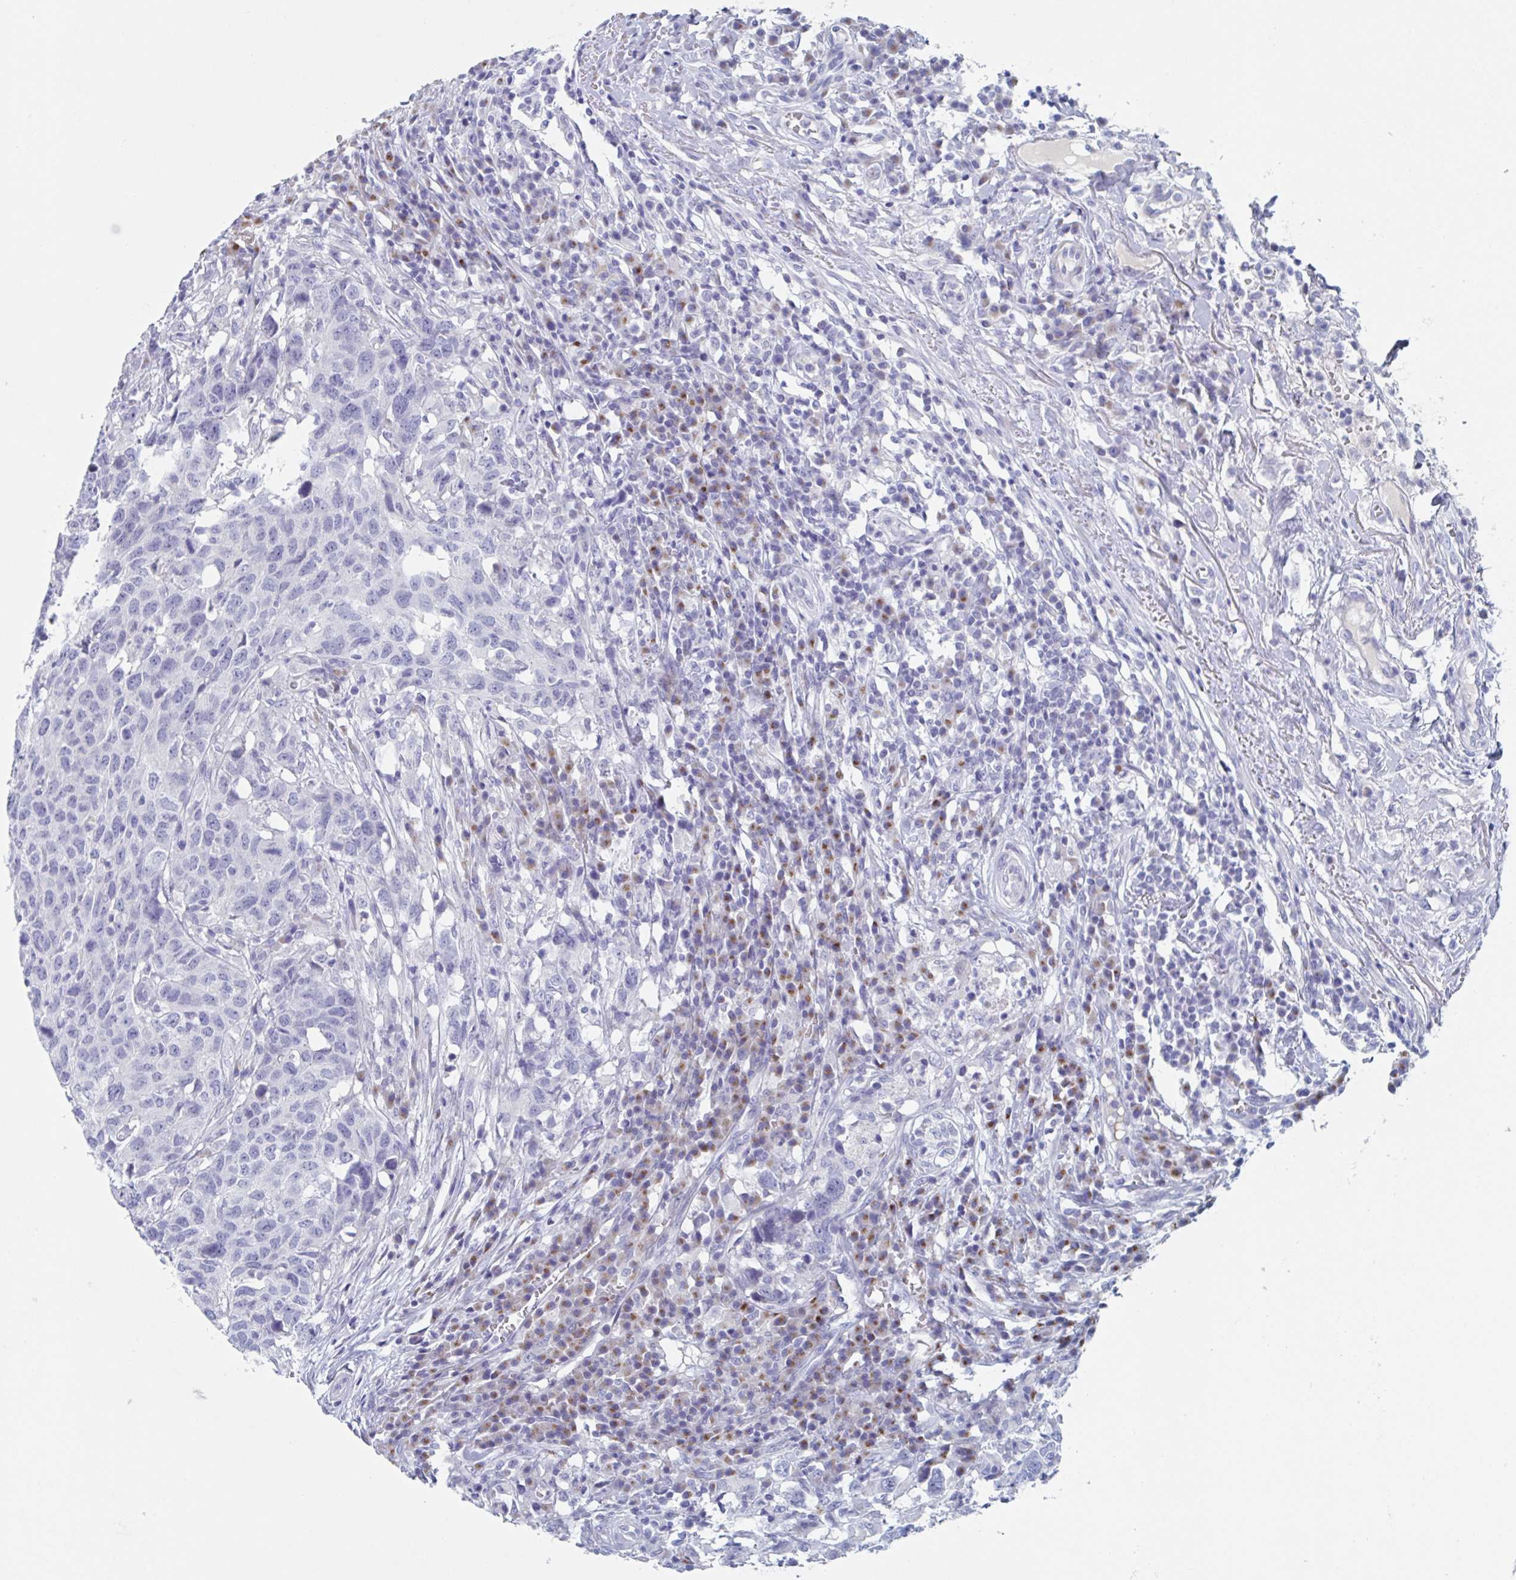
{"staining": {"intensity": "negative", "quantity": "none", "location": "none"}, "tissue": "head and neck cancer", "cell_type": "Tumor cells", "image_type": "cancer", "snomed": [{"axis": "morphology", "description": "Normal tissue, NOS"}, {"axis": "morphology", "description": "Squamous cell carcinoma, NOS"}, {"axis": "topography", "description": "Skeletal muscle"}, {"axis": "topography", "description": "Vascular tissue"}, {"axis": "topography", "description": "Peripheral nerve tissue"}, {"axis": "topography", "description": "Head-Neck"}], "caption": "The micrograph shows no staining of tumor cells in head and neck squamous cell carcinoma.", "gene": "NT5C3B", "patient": {"sex": "male", "age": 66}}